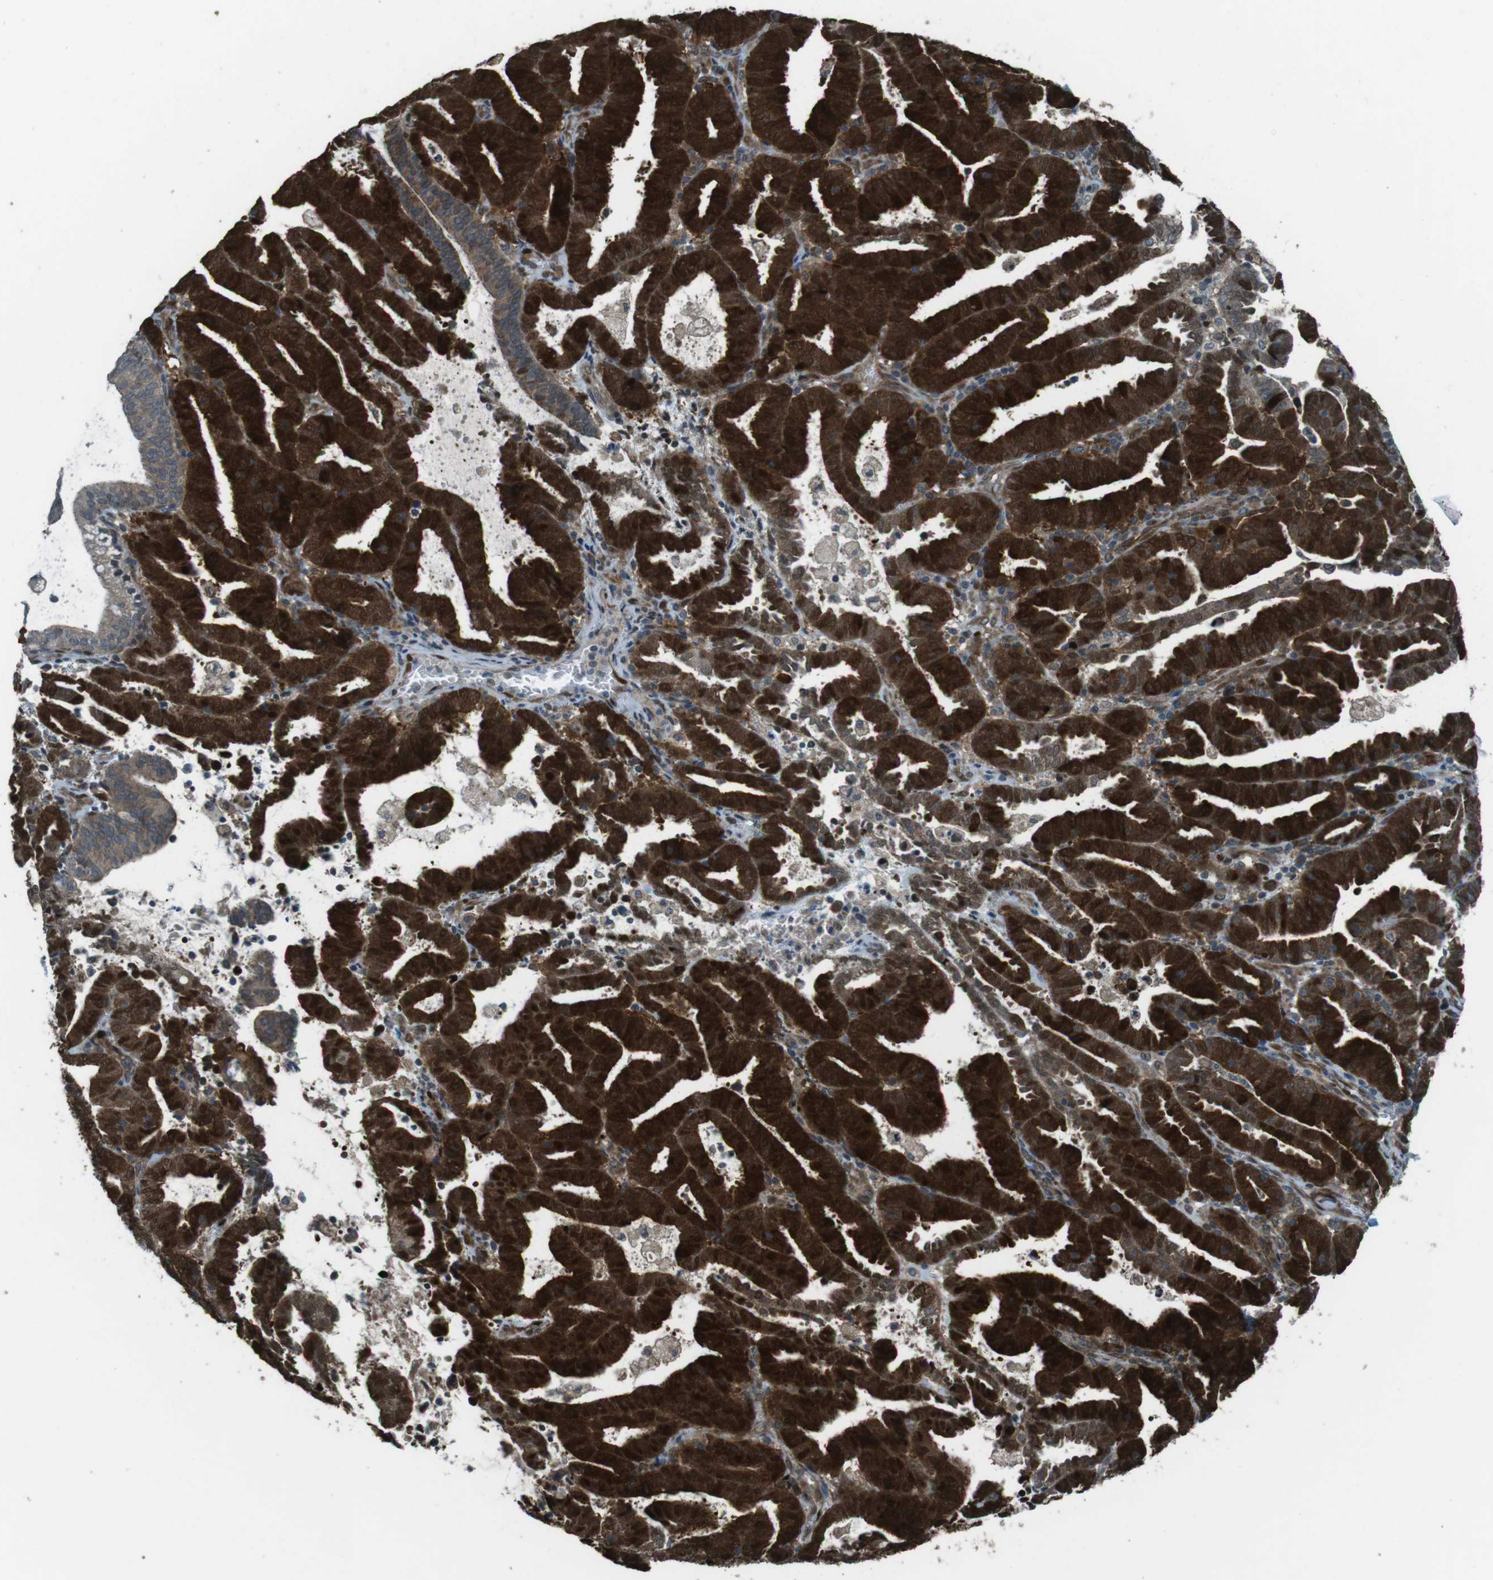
{"staining": {"intensity": "strong", "quantity": ">75%", "location": "cytoplasmic/membranous,nuclear"}, "tissue": "endometrial cancer", "cell_type": "Tumor cells", "image_type": "cancer", "snomed": [{"axis": "morphology", "description": "Adenocarcinoma, NOS"}, {"axis": "topography", "description": "Uterus"}], "caption": "Immunohistochemistry of endometrial cancer (adenocarcinoma) shows high levels of strong cytoplasmic/membranous and nuclear expression in approximately >75% of tumor cells. (DAB IHC, brown staining for protein, blue staining for nuclei).", "gene": "ZNF330", "patient": {"sex": "female", "age": 83}}